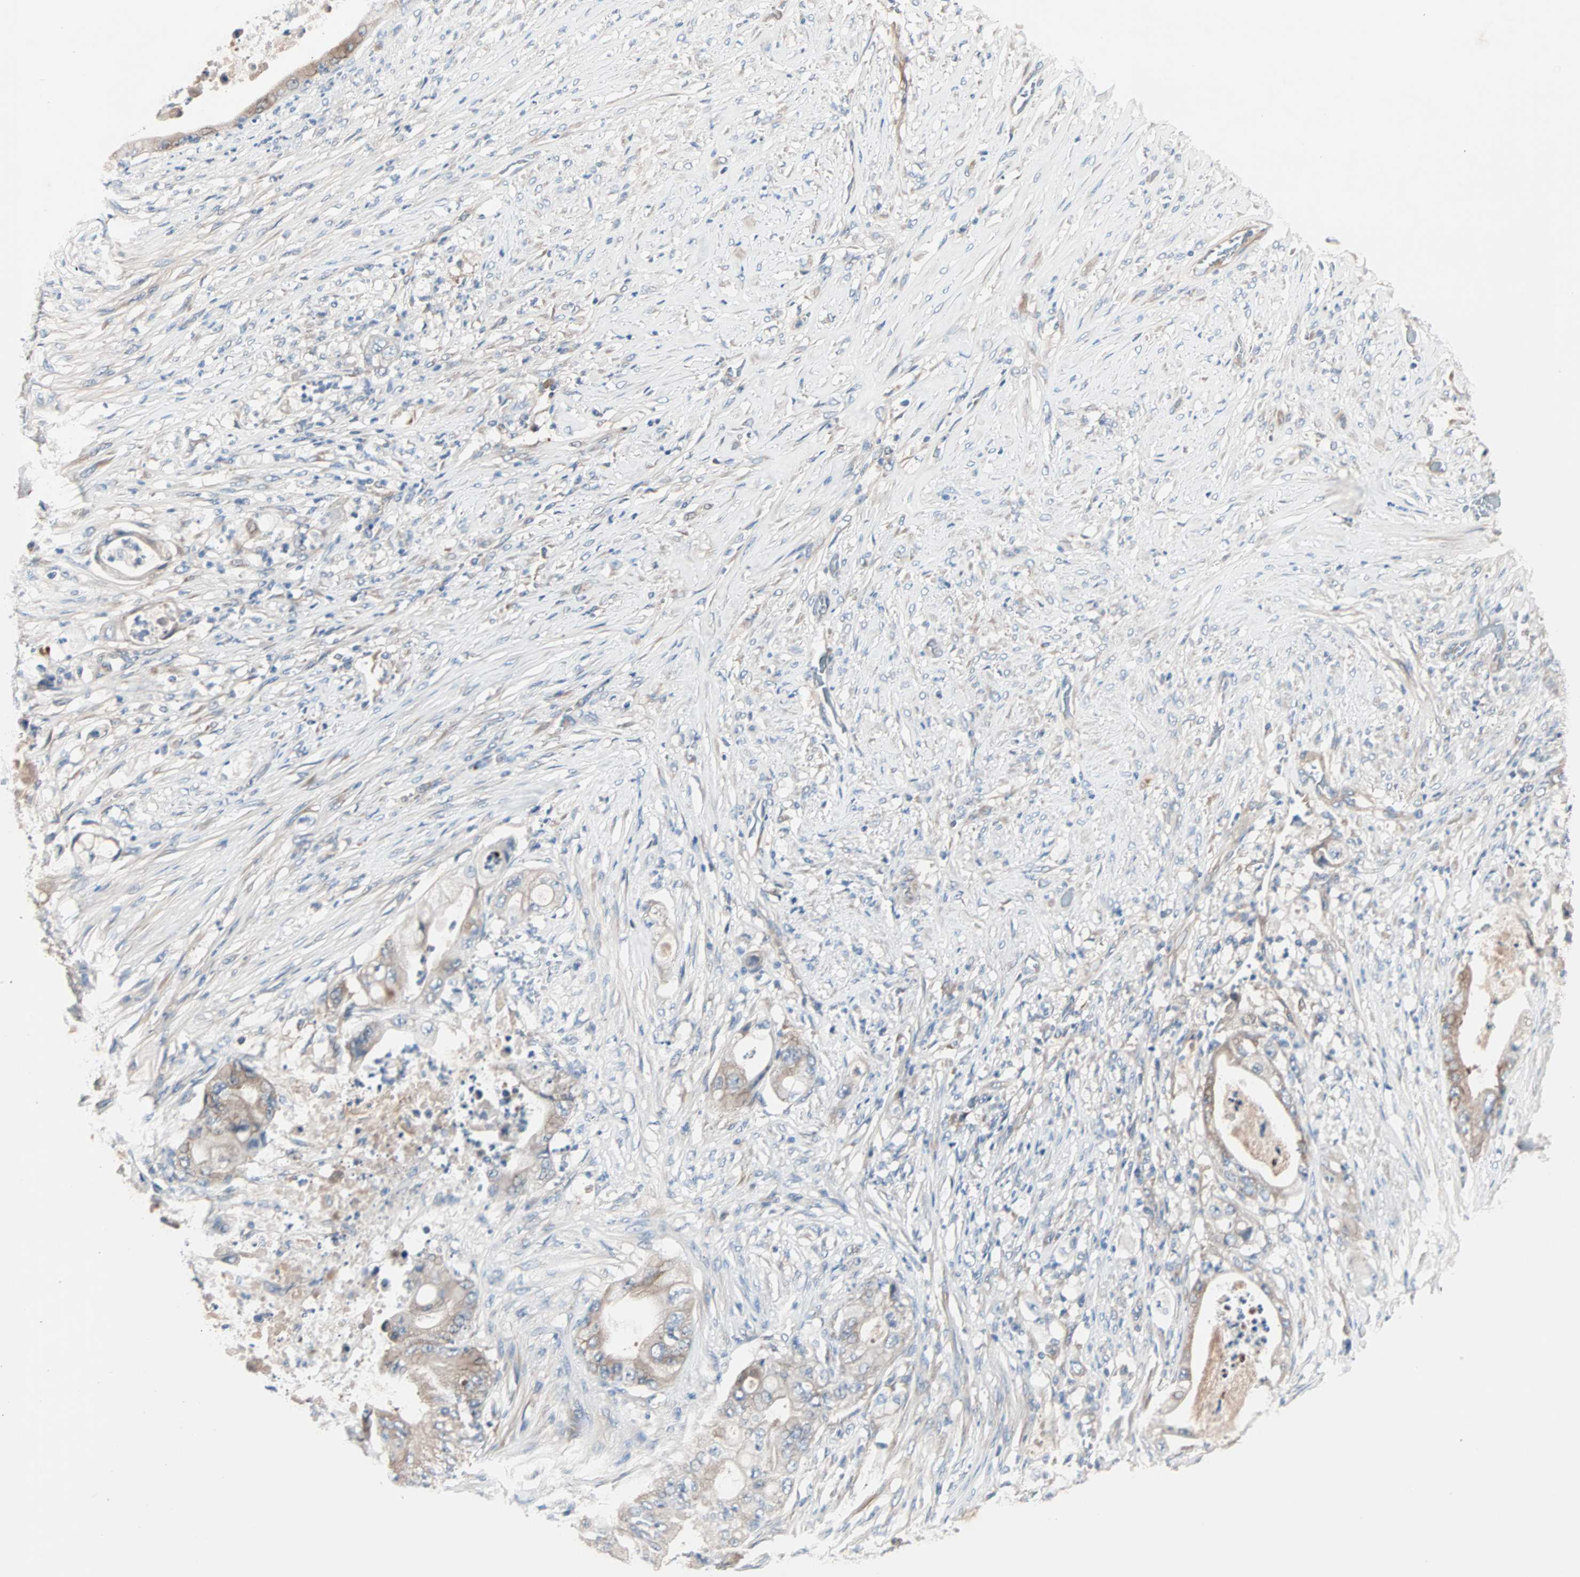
{"staining": {"intensity": "moderate", "quantity": ">75%", "location": "cytoplasmic/membranous"}, "tissue": "stomach cancer", "cell_type": "Tumor cells", "image_type": "cancer", "snomed": [{"axis": "morphology", "description": "Adenocarcinoma, NOS"}, {"axis": "topography", "description": "Stomach"}], "caption": "Tumor cells display medium levels of moderate cytoplasmic/membranous staining in about >75% of cells in human stomach adenocarcinoma. The staining was performed using DAB (3,3'-diaminobenzidine), with brown indicating positive protein expression. Nuclei are stained blue with hematoxylin.", "gene": "CAD", "patient": {"sex": "female", "age": 73}}